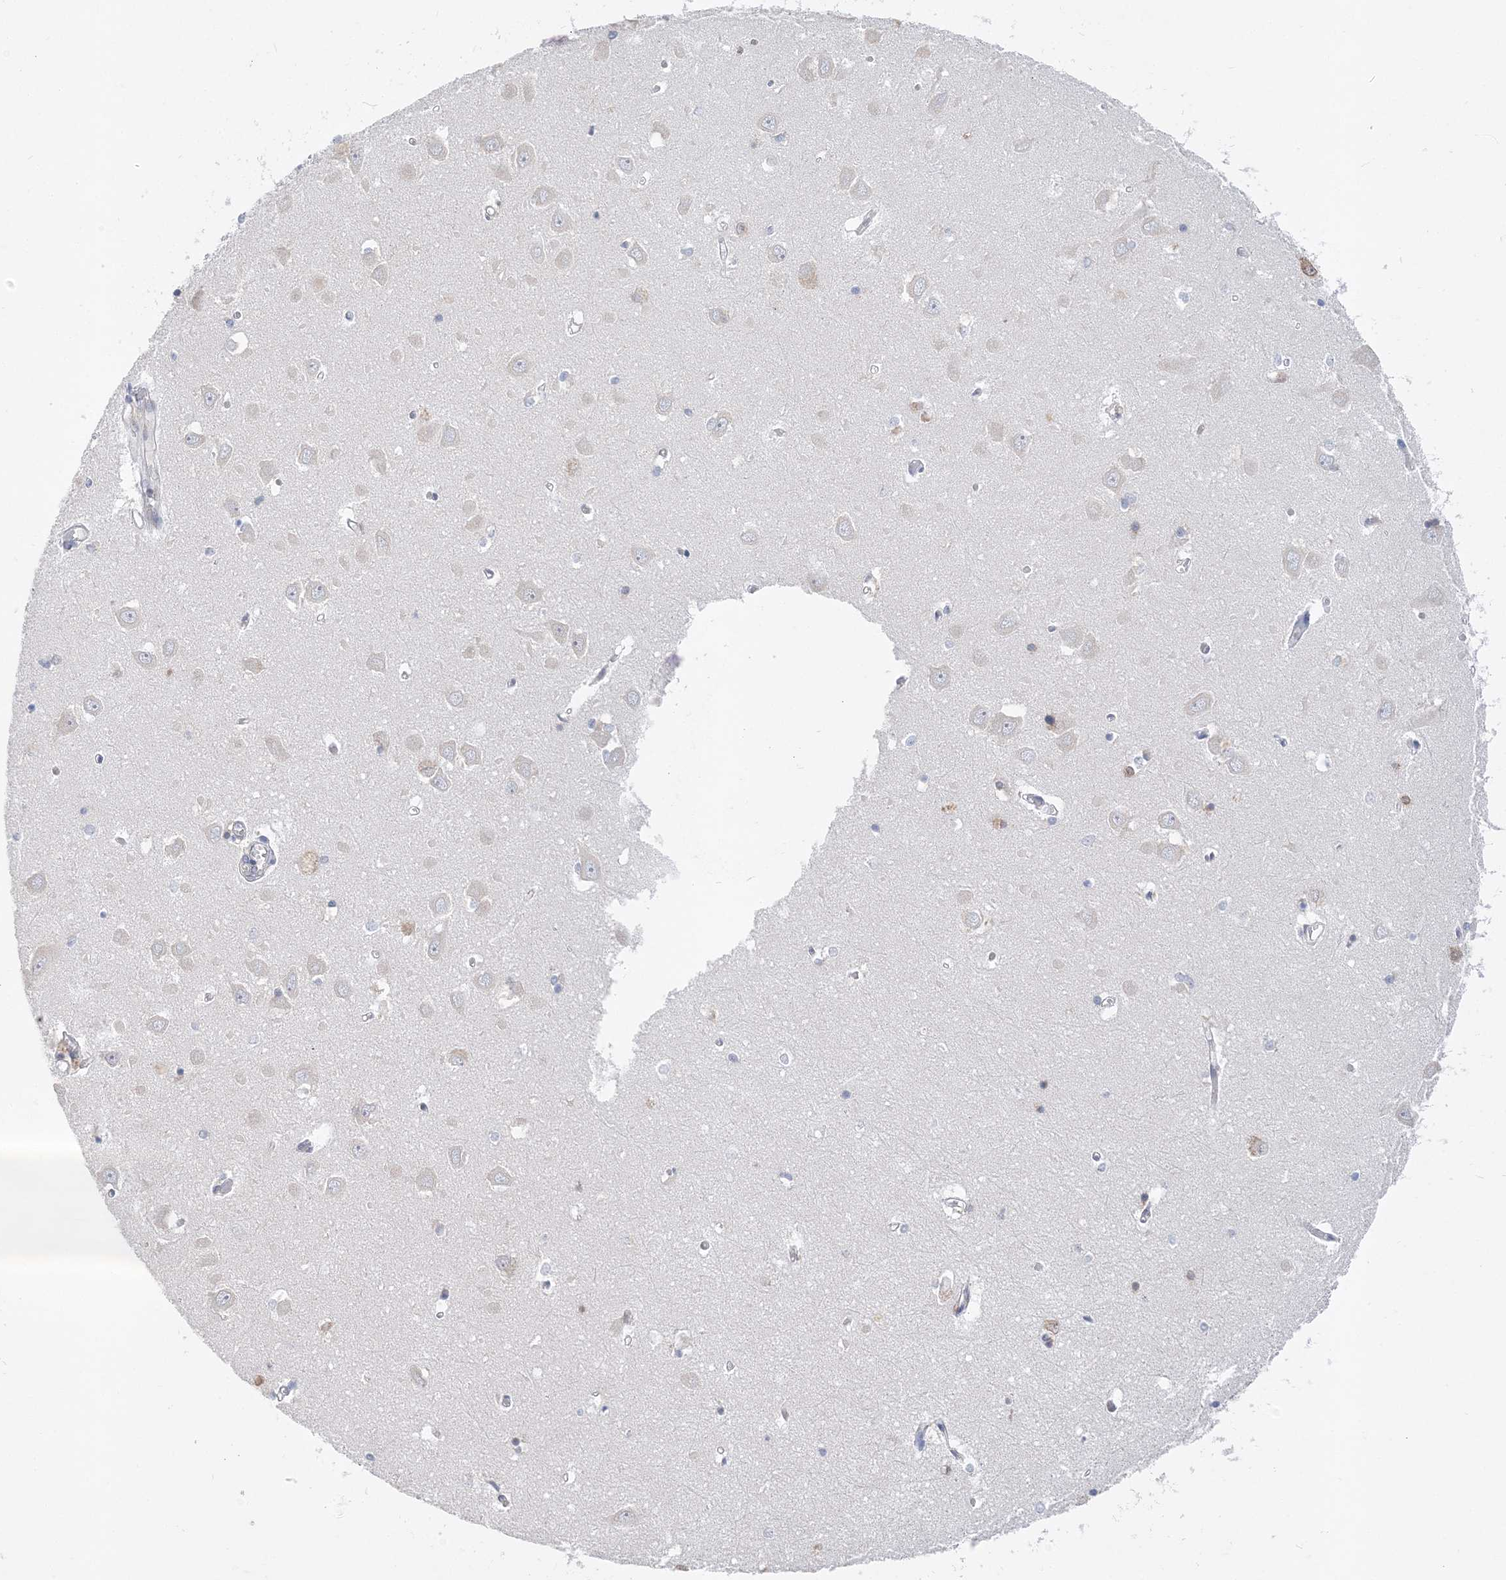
{"staining": {"intensity": "moderate", "quantity": "<25%", "location": "cytoplasmic/membranous"}, "tissue": "hippocampus", "cell_type": "Glial cells", "image_type": "normal", "snomed": [{"axis": "morphology", "description": "Normal tissue, NOS"}, {"axis": "topography", "description": "Hippocampus"}], "caption": "Immunohistochemistry image of normal hippocampus: hippocampus stained using IHC exhibits low levels of moderate protein expression localized specifically in the cytoplasmic/membranous of glial cells, appearing as a cytoplasmic/membranous brown color.", "gene": "LARP4B", "patient": {"sex": "male", "age": 70}}